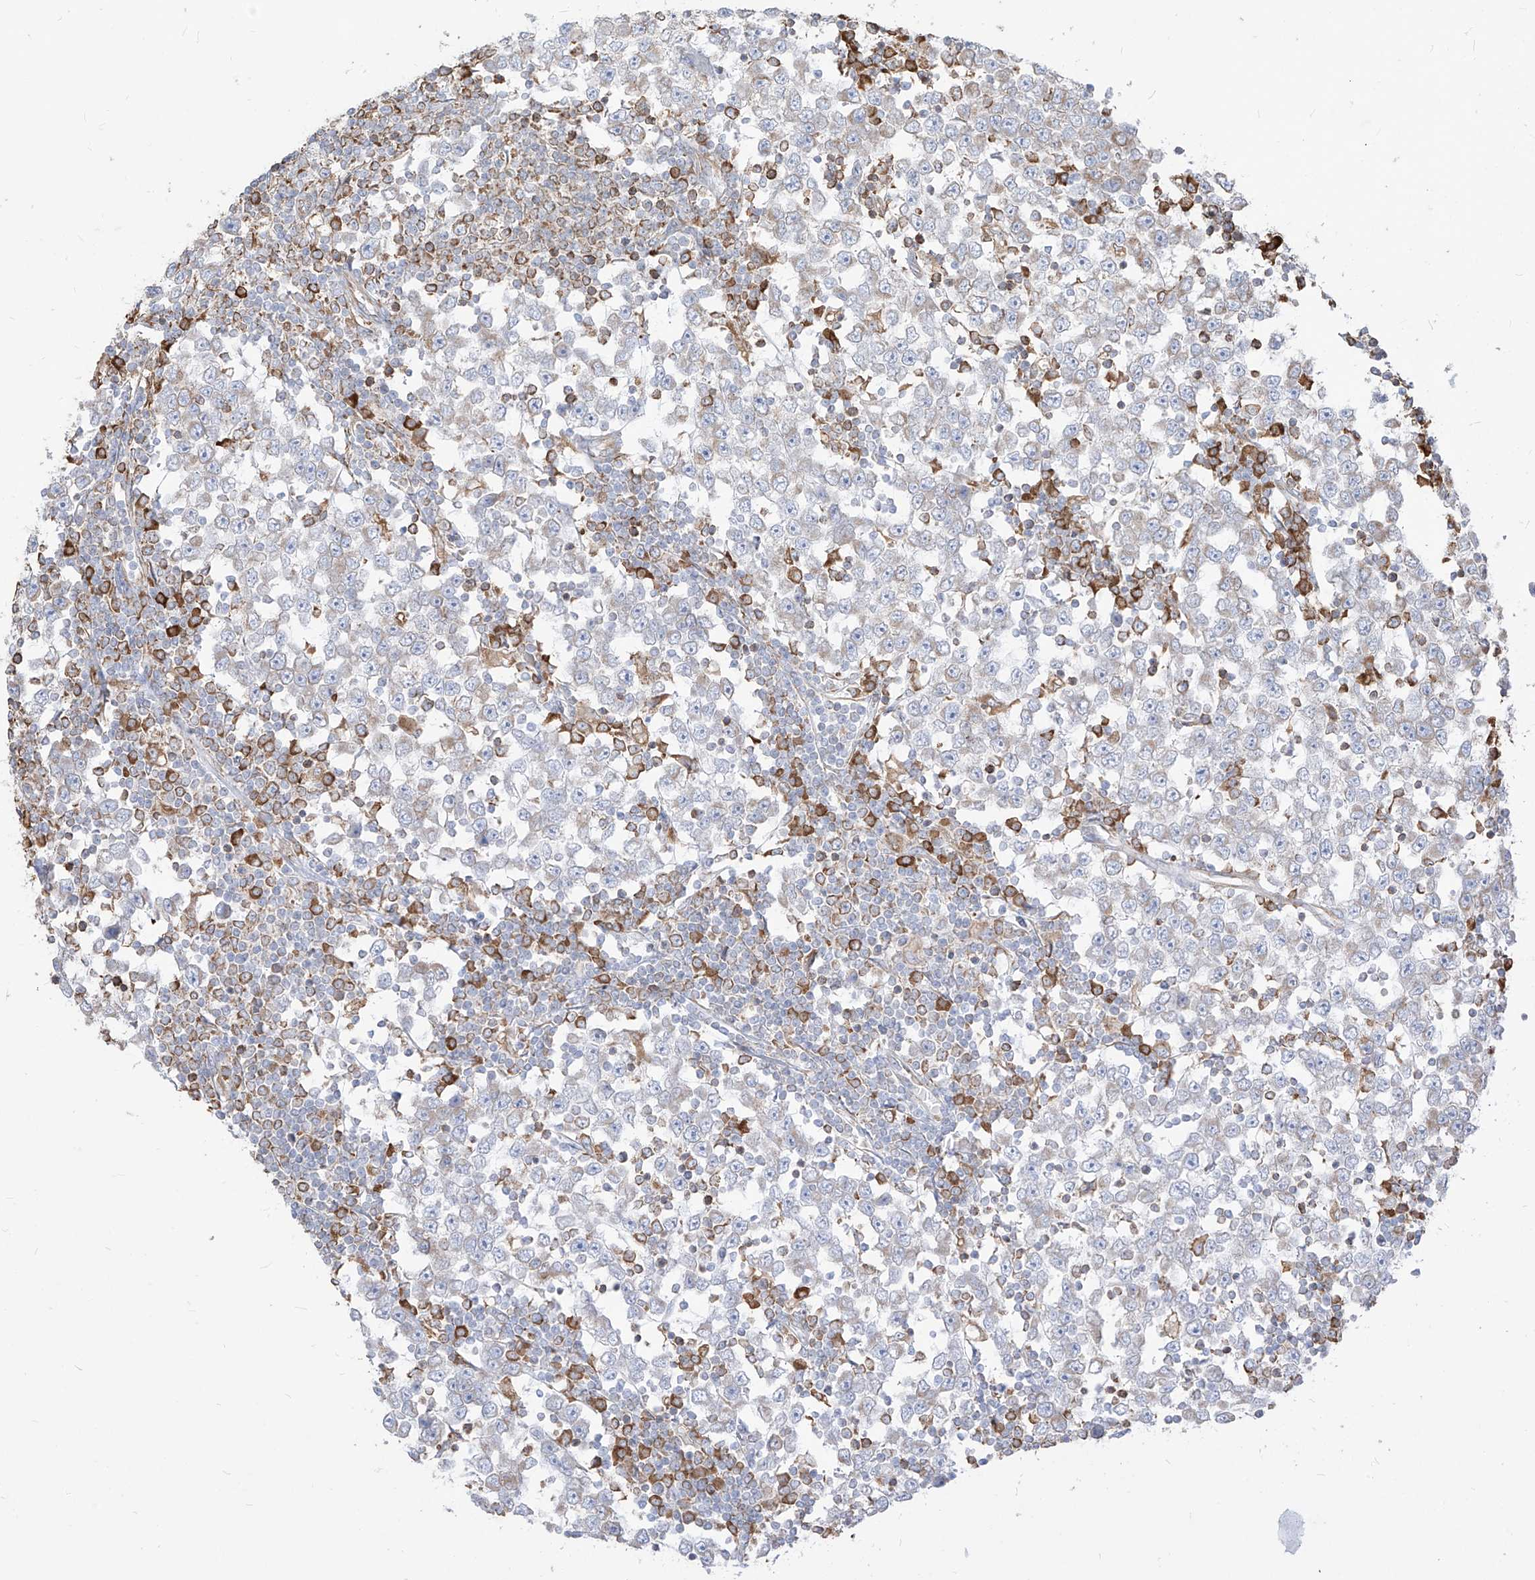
{"staining": {"intensity": "negative", "quantity": "none", "location": "none"}, "tissue": "testis cancer", "cell_type": "Tumor cells", "image_type": "cancer", "snomed": [{"axis": "morphology", "description": "Seminoma, NOS"}, {"axis": "topography", "description": "Testis"}], "caption": "The micrograph reveals no significant staining in tumor cells of testis cancer (seminoma).", "gene": "PDIA6", "patient": {"sex": "male", "age": 65}}